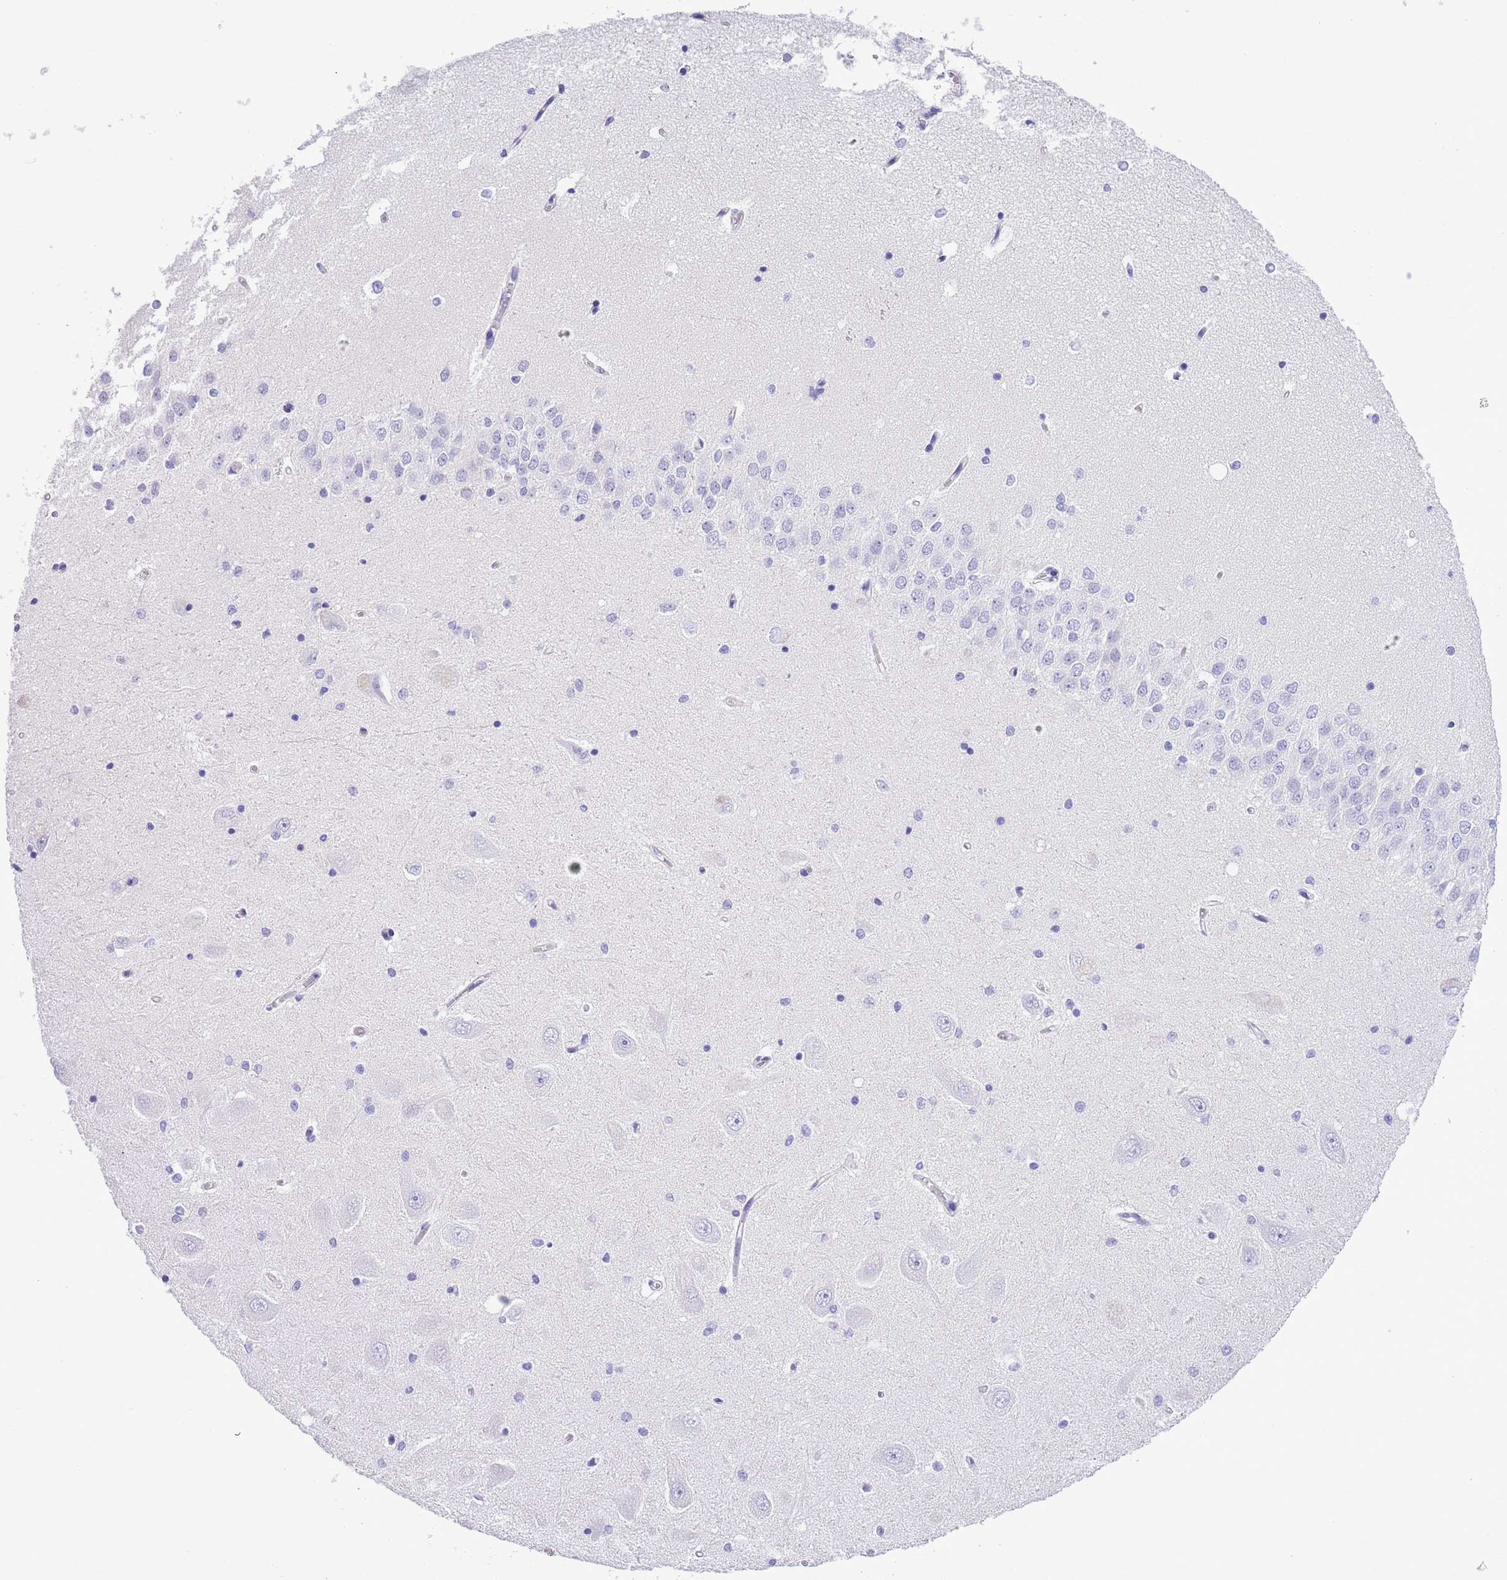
{"staining": {"intensity": "negative", "quantity": "none", "location": "none"}, "tissue": "hippocampus", "cell_type": "Glial cells", "image_type": "normal", "snomed": [{"axis": "morphology", "description": "Normal tissue, NOS"}, {"axis": "topography", "description": "Hippocampus"}], "caption": "Immunohistochemical staining of benign human hippocampus demonstrates no significant expression in glial cells.", "gene": "TMEM185A", "patient": {"sex": "male", "age": 45}}